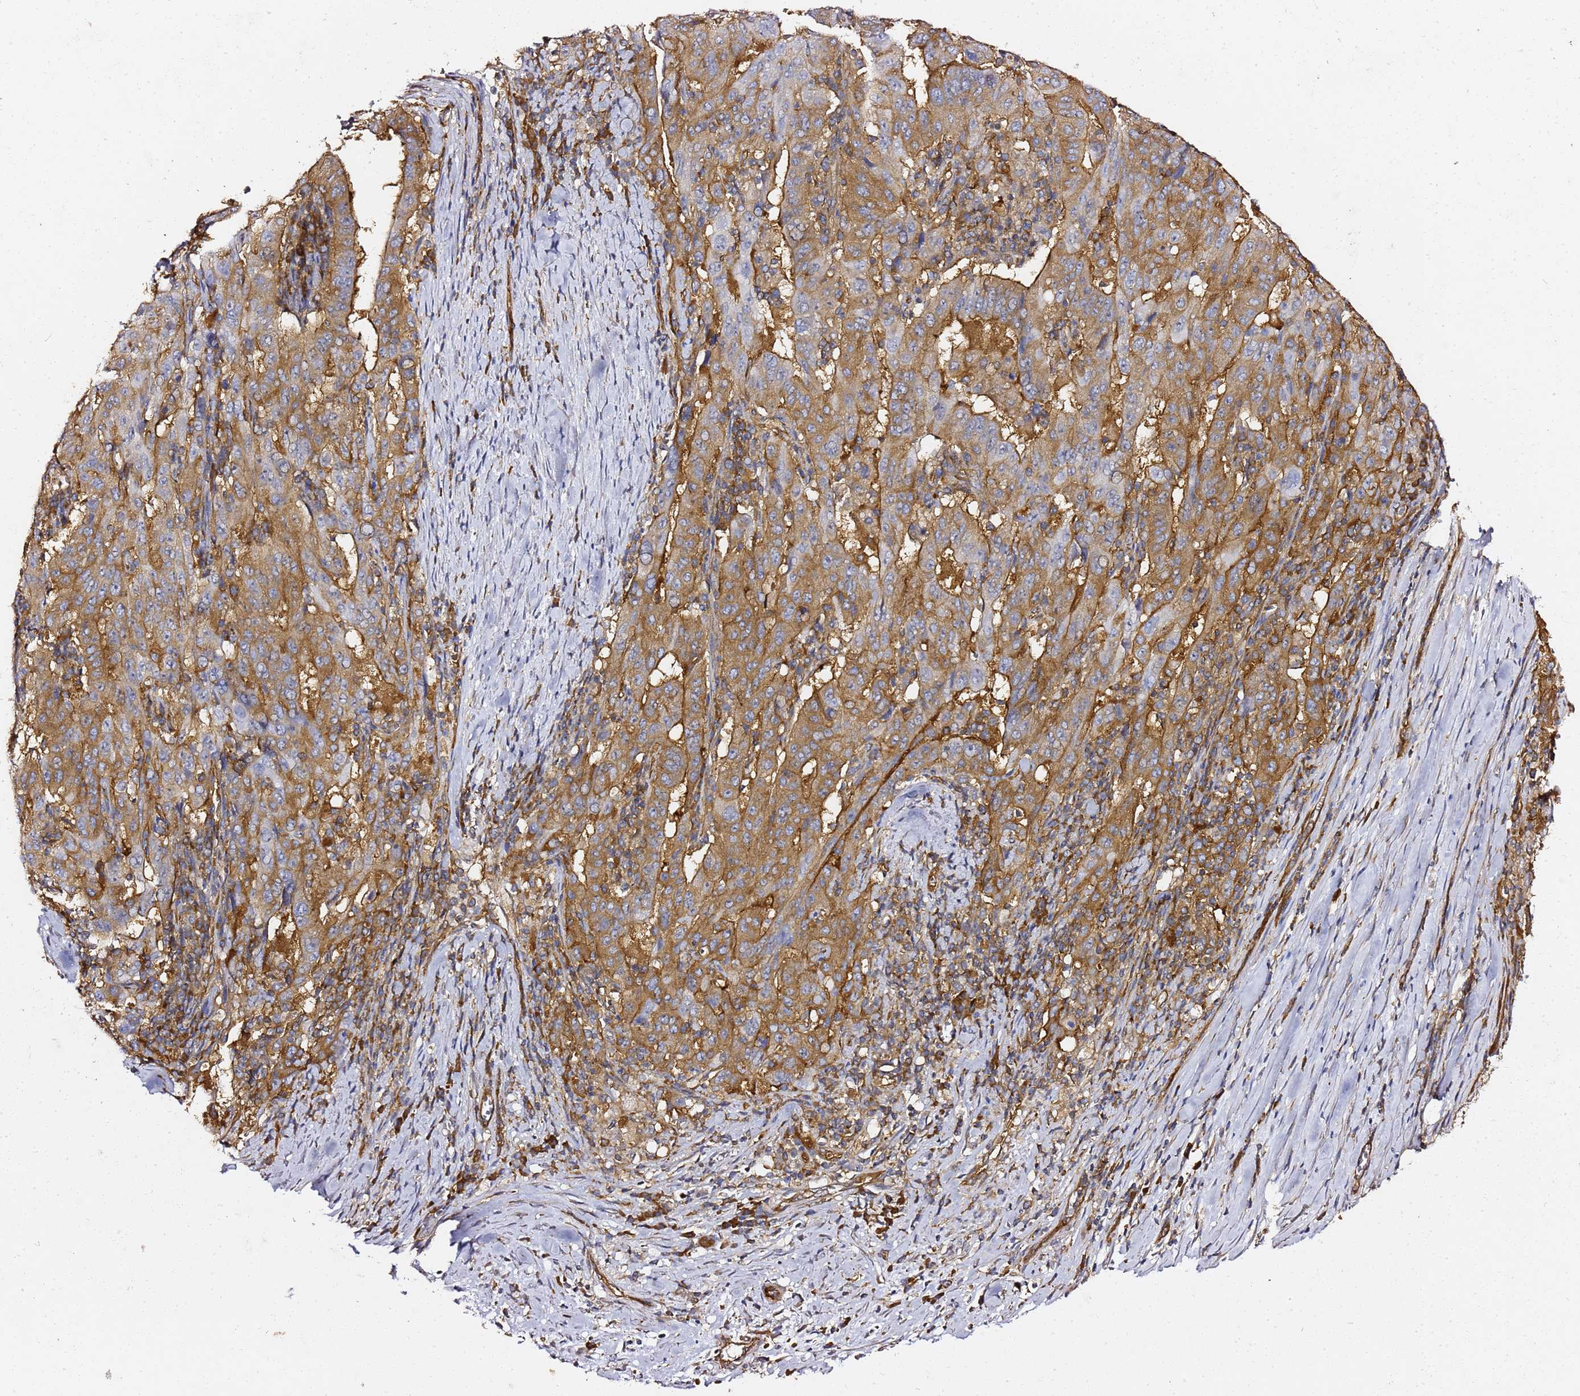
{"staining": {"intensity": "moderate", "quantity": ">75%", "location": "cytoplasmic/membranous"}, "tissue": "pancreatic cancer", "cell_type": "Tumor cells", "image_type": "cancer", "snomed": [{"axis": "morphology", "description": "Adenocarcinoma, NOS"}, {"axis": "topography", "description": "Pancreas"}], "caption": "Pancreatic adenocarcinoma stained for a protein (brown) shows moderate cytoplasmic/membranous positive expression in about >75% of tumor cells.", "gene": "TPST1", "patient": {"sex": "male", "age": 63}}